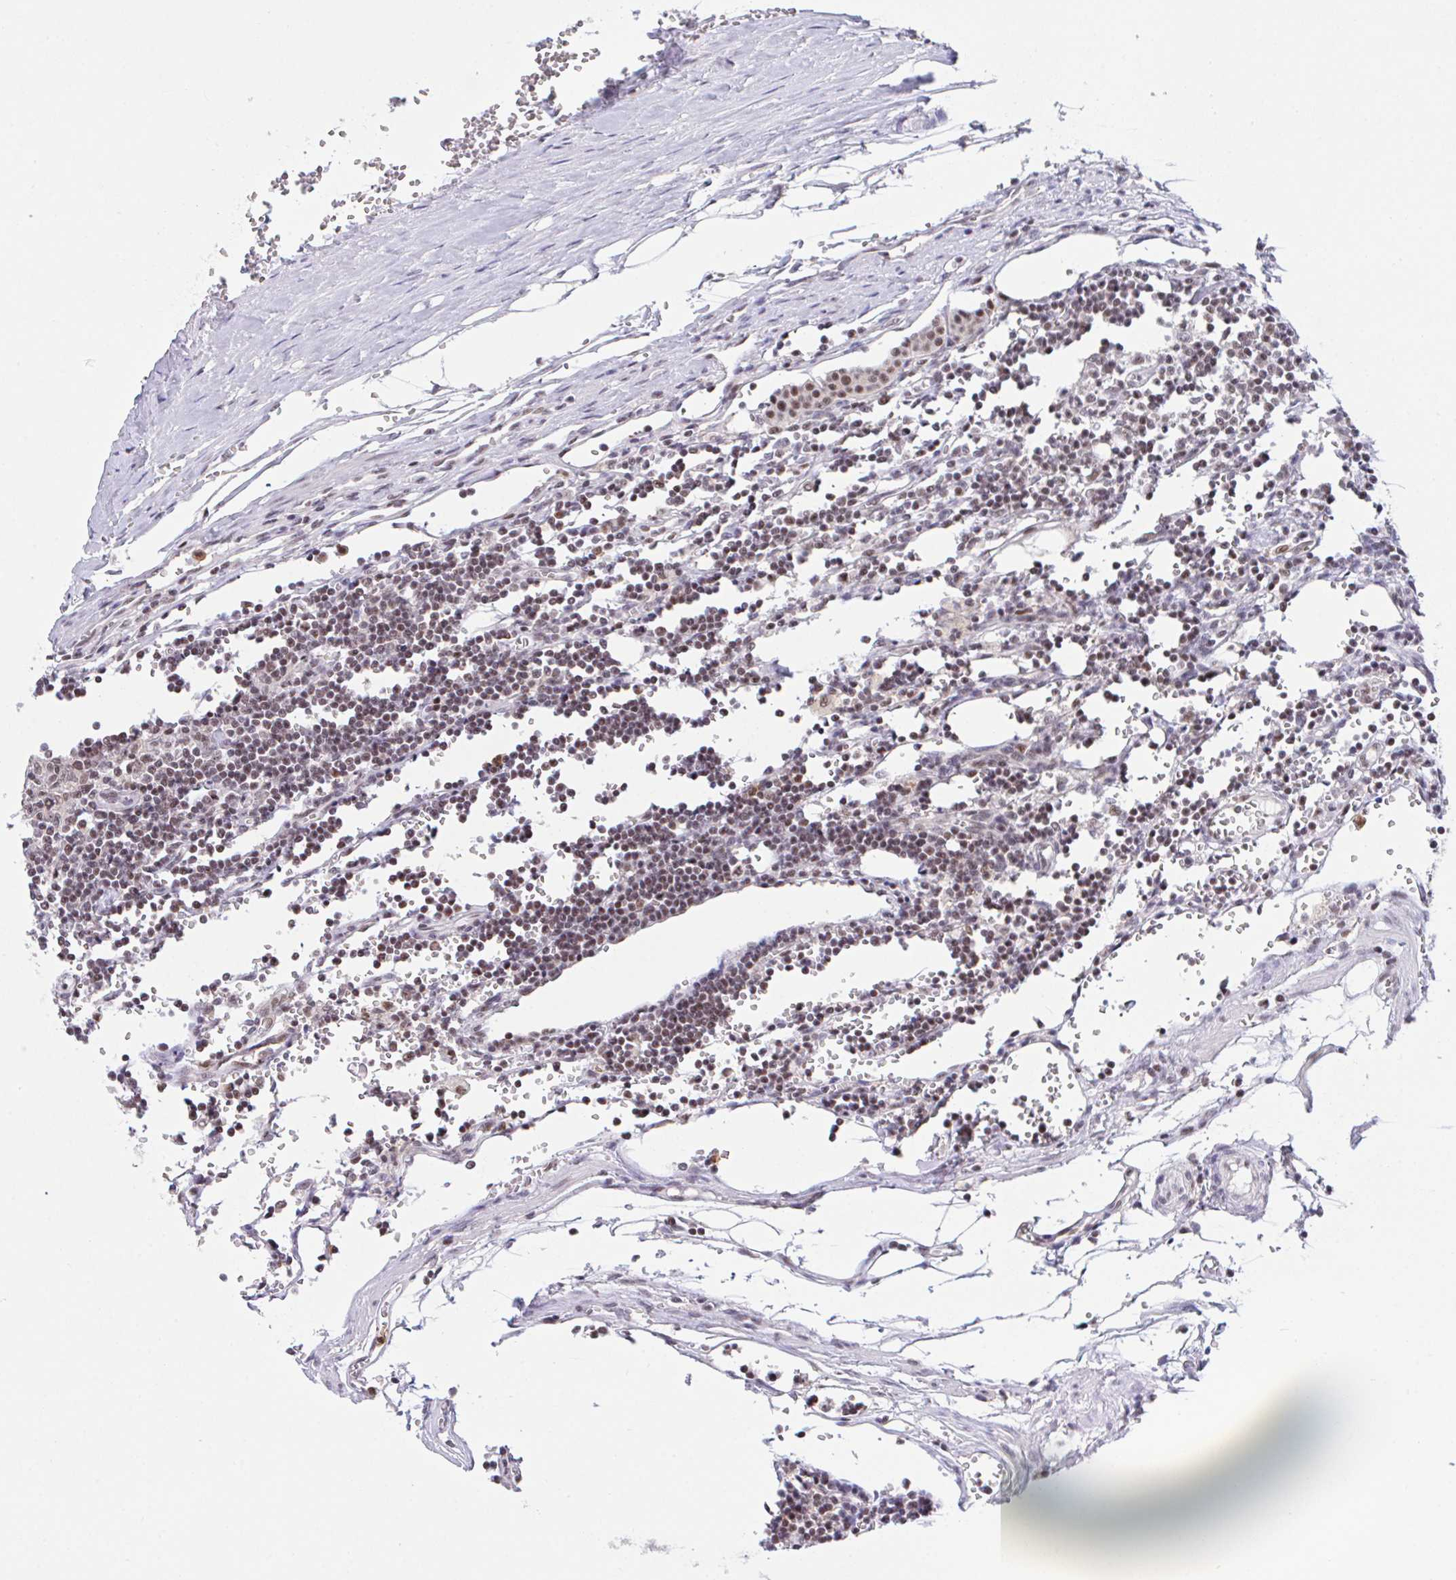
{"staining": {"intensity": "moderate", "quantity": ">75%", "location": "nuclear"}, "tissue": "carcinoid", "cell_type": "Tumor cells", "image_type": "cancer", "snomed": [{"axis": "morphology", "description": "Carcinoid, malignant, NOS"}, {"axis": "topography", "description": "Small intestine"}], "caption": "Brown immunohistochemical staining in human carcinoid exhibits moderate nuclear expression in approximately >75% of tumor cells.", "gene": "OR6K3", "patient": {"sex": "male", "age": 63}}